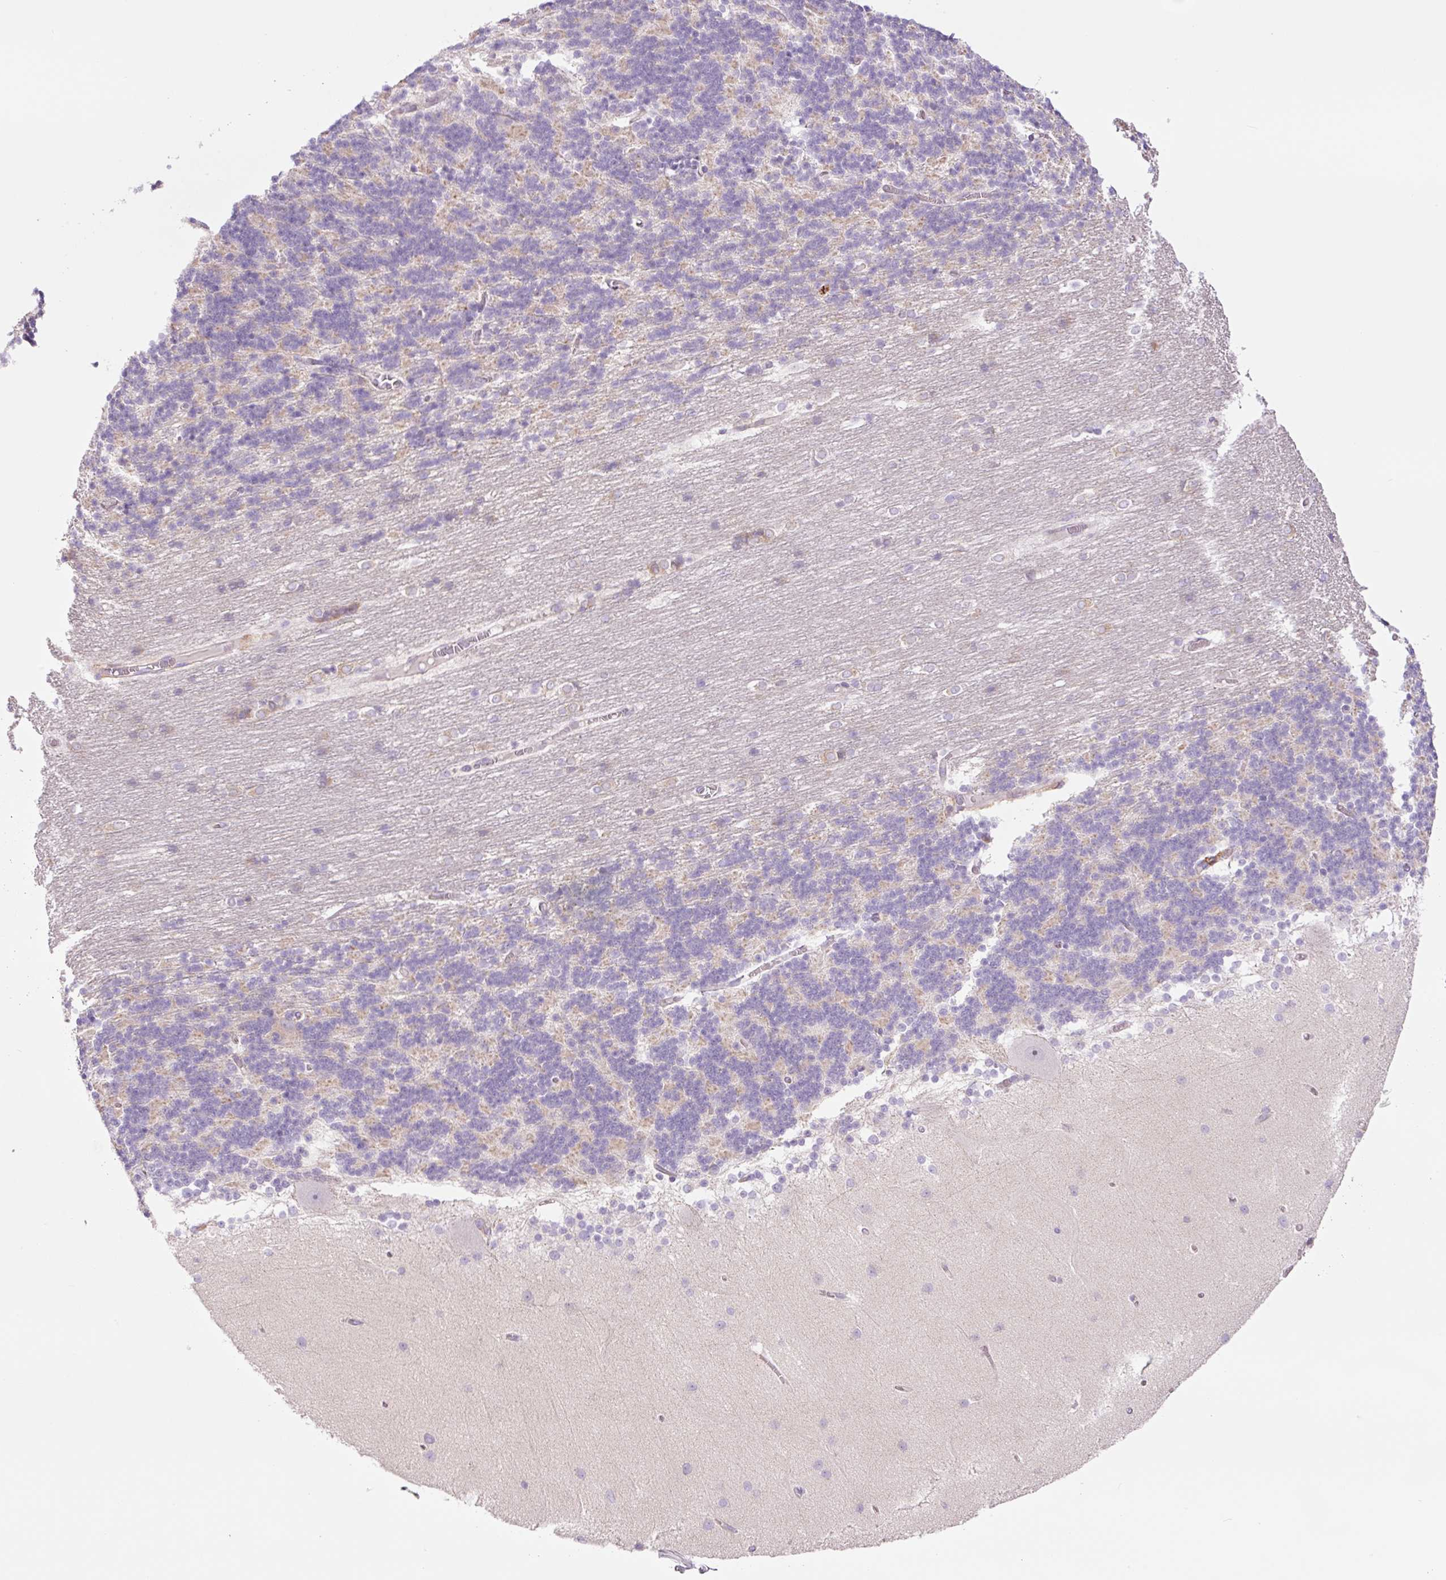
{"staining": {"intensity": "weak", "quantity": "<25%", "location": "cytoplasmic/membranous"}, "tissue": "cerebellum", "cell_type": "Cells in granular layer", "image_type": "normal", "snomed": [{"axis": "morphology", "description": "Normal tissue, NOS"}, {"axis": "topography", "description": "Cerebellum"}], "caption": "This is an immunohistochemistry photomicrograph of unremarkable cerebellum. There is no positivity in cells in granular layer.", "gene": "SH2D6", "patient": {"sex": "female", "age": 54}}